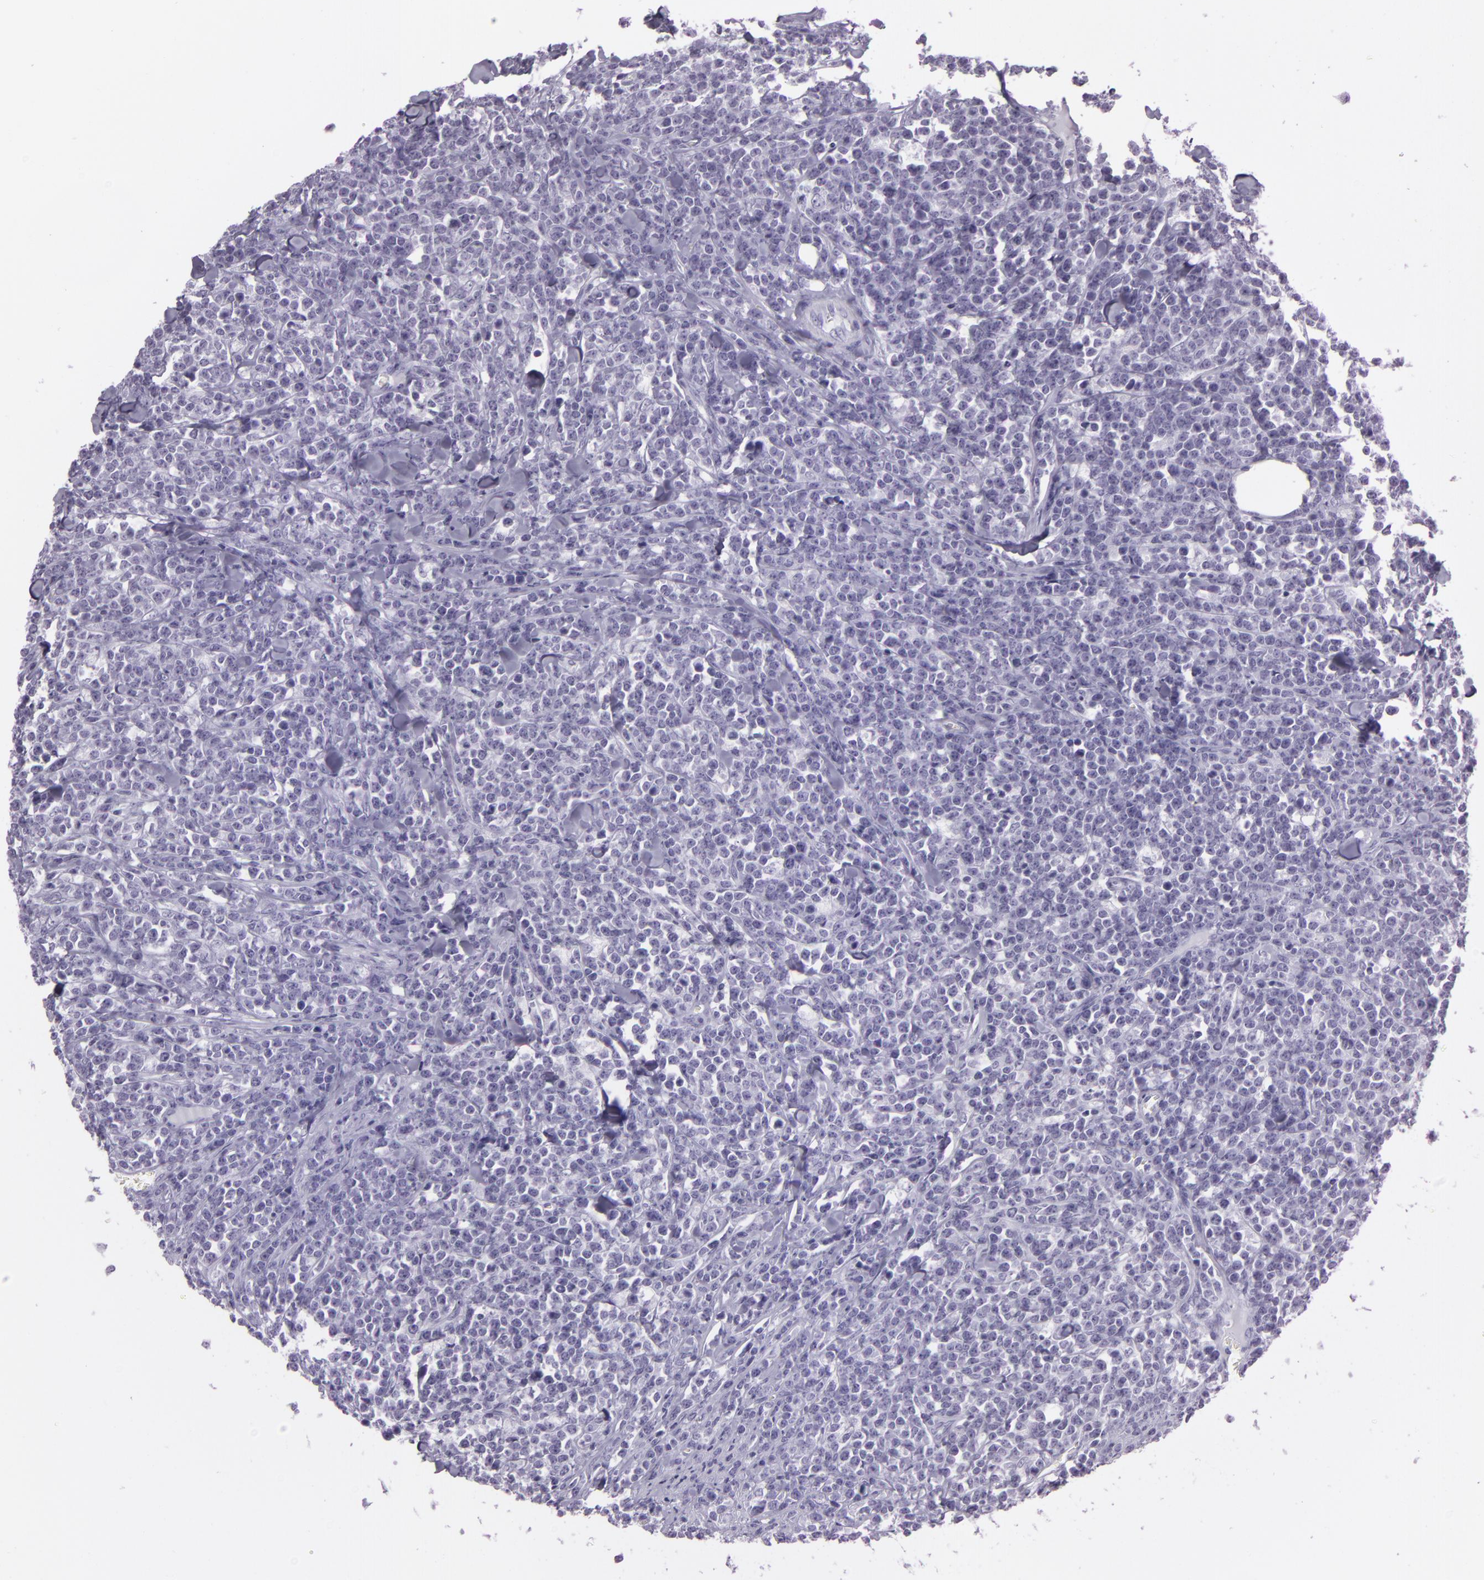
{"staining": {"intensity": "negative", "quantity": "none", "location": "none"}, "tissue": "lymphoma", "cell_type": "Tumor cells", "image_type": "cancer", "snomed": [{"axis": "morphology", "description": "Malignant lymphoma, non-Hodgkin's type, High grade"}, {"axis": "topography", "description": "Small intestine"}, {"axis": "topography", "description": "Colon"}], "caption": "A histopathology image of human malignant lymphoma, non-Hodgkin's type (high-grade) is negative for staining in tumor cells.", "gene": "MUC6", "patient": {"sex": "male", "age": 8}}